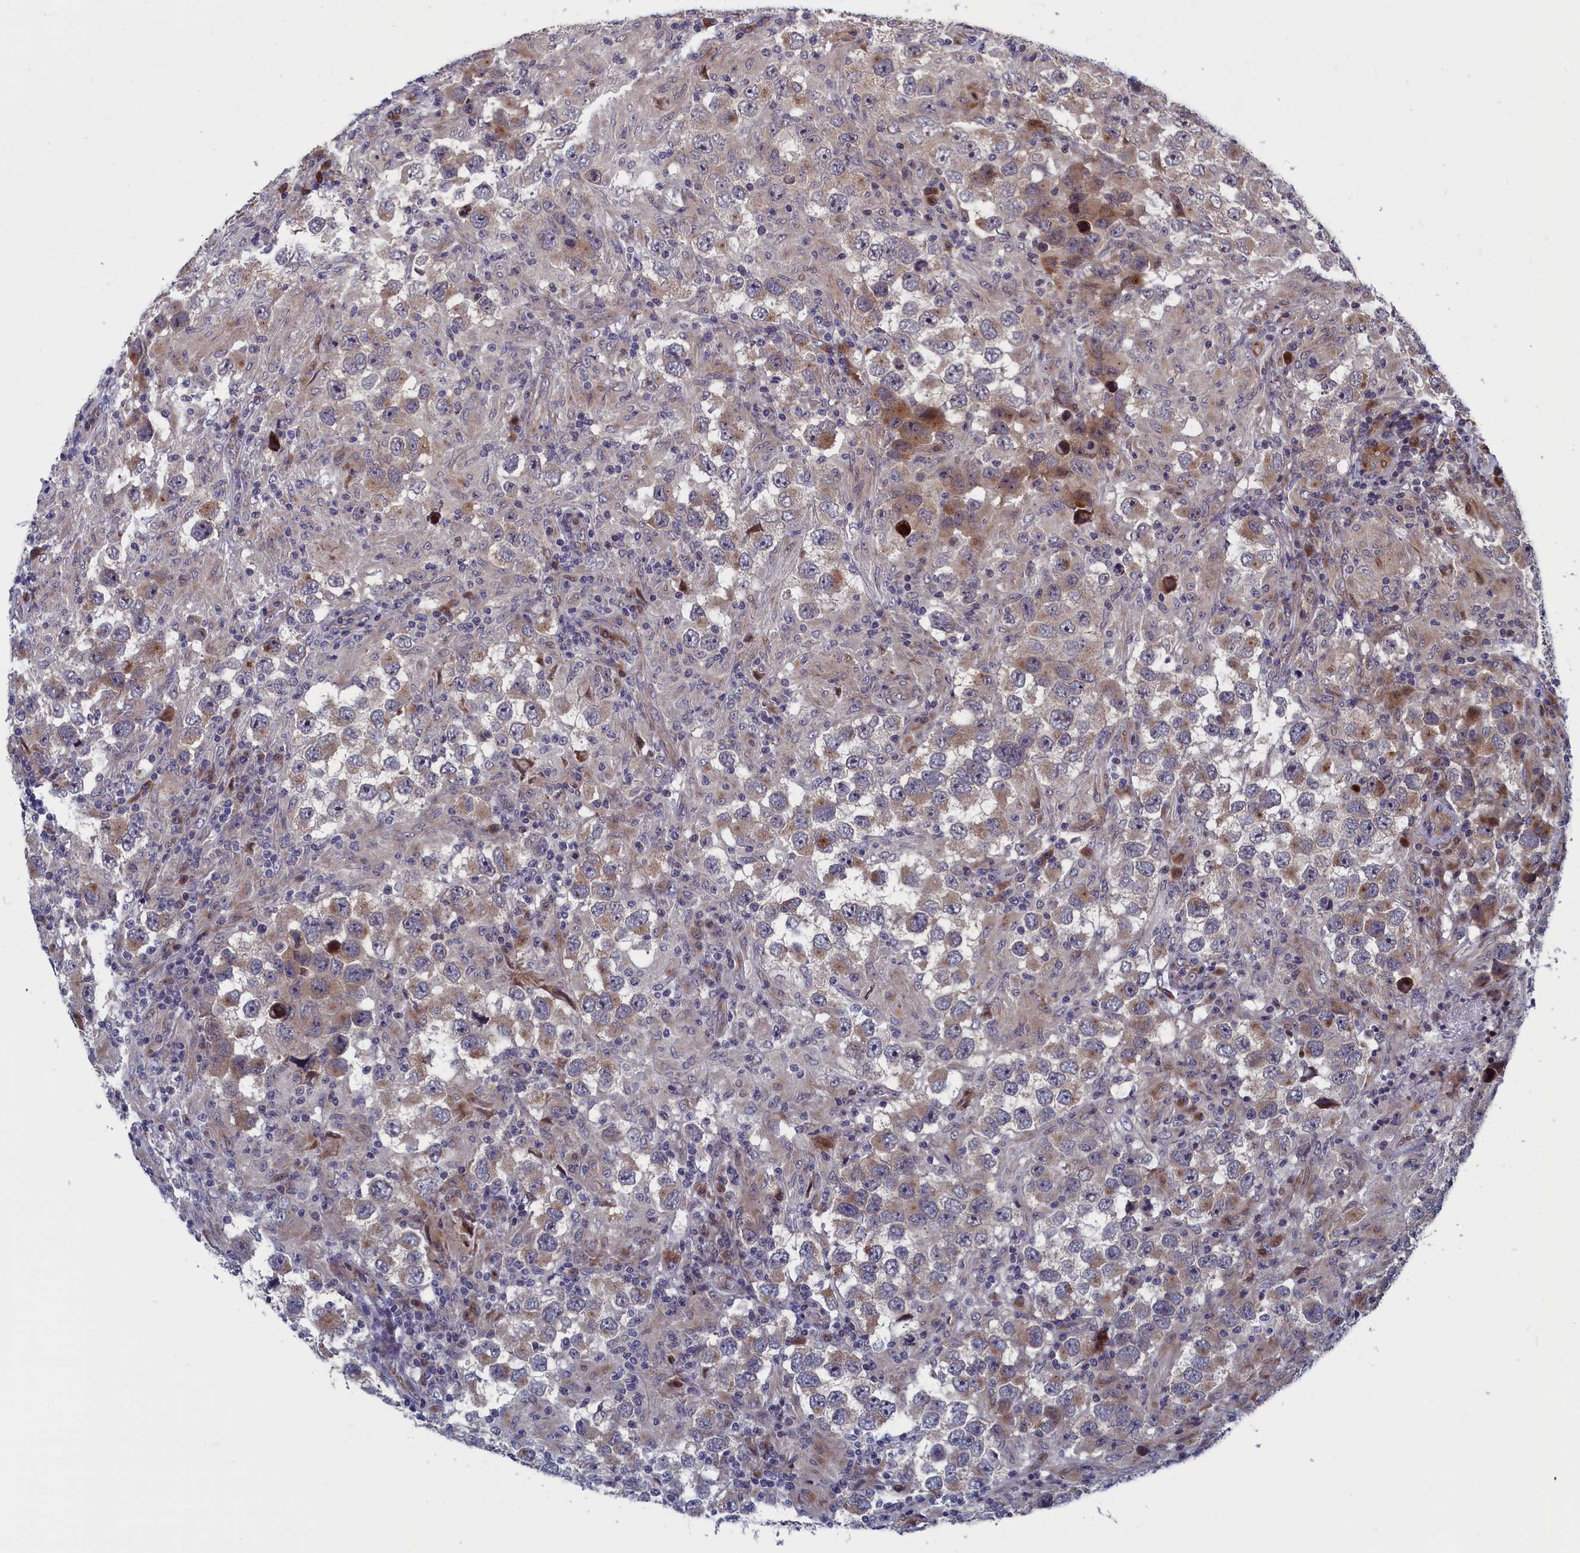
{"staining": {"intensity": "moderate", "quantity": "<25%", "location": "cytoplasmic/membranous"}, "tissue": "testis cancer", "cell_type": "Tumor cells", "image_type": "cancer", "snomed": [{"axis": "morphology", "description": "Carcinoma, Embryonal, NOS"}, {"axis": "topography", "description": "Testis"}], "caption": "Immunohistochemistry (DAB) staining of testis cancer reveals moderate cytoplasmic/membranous protein expression in approximately <25% of tumor cells. (DAB (3,3'-diaminobenzidine) IHC with brightfield microscopy, high magnification).", "gene": "LSG1", "patient": {"sex": "male", "age": 21}}